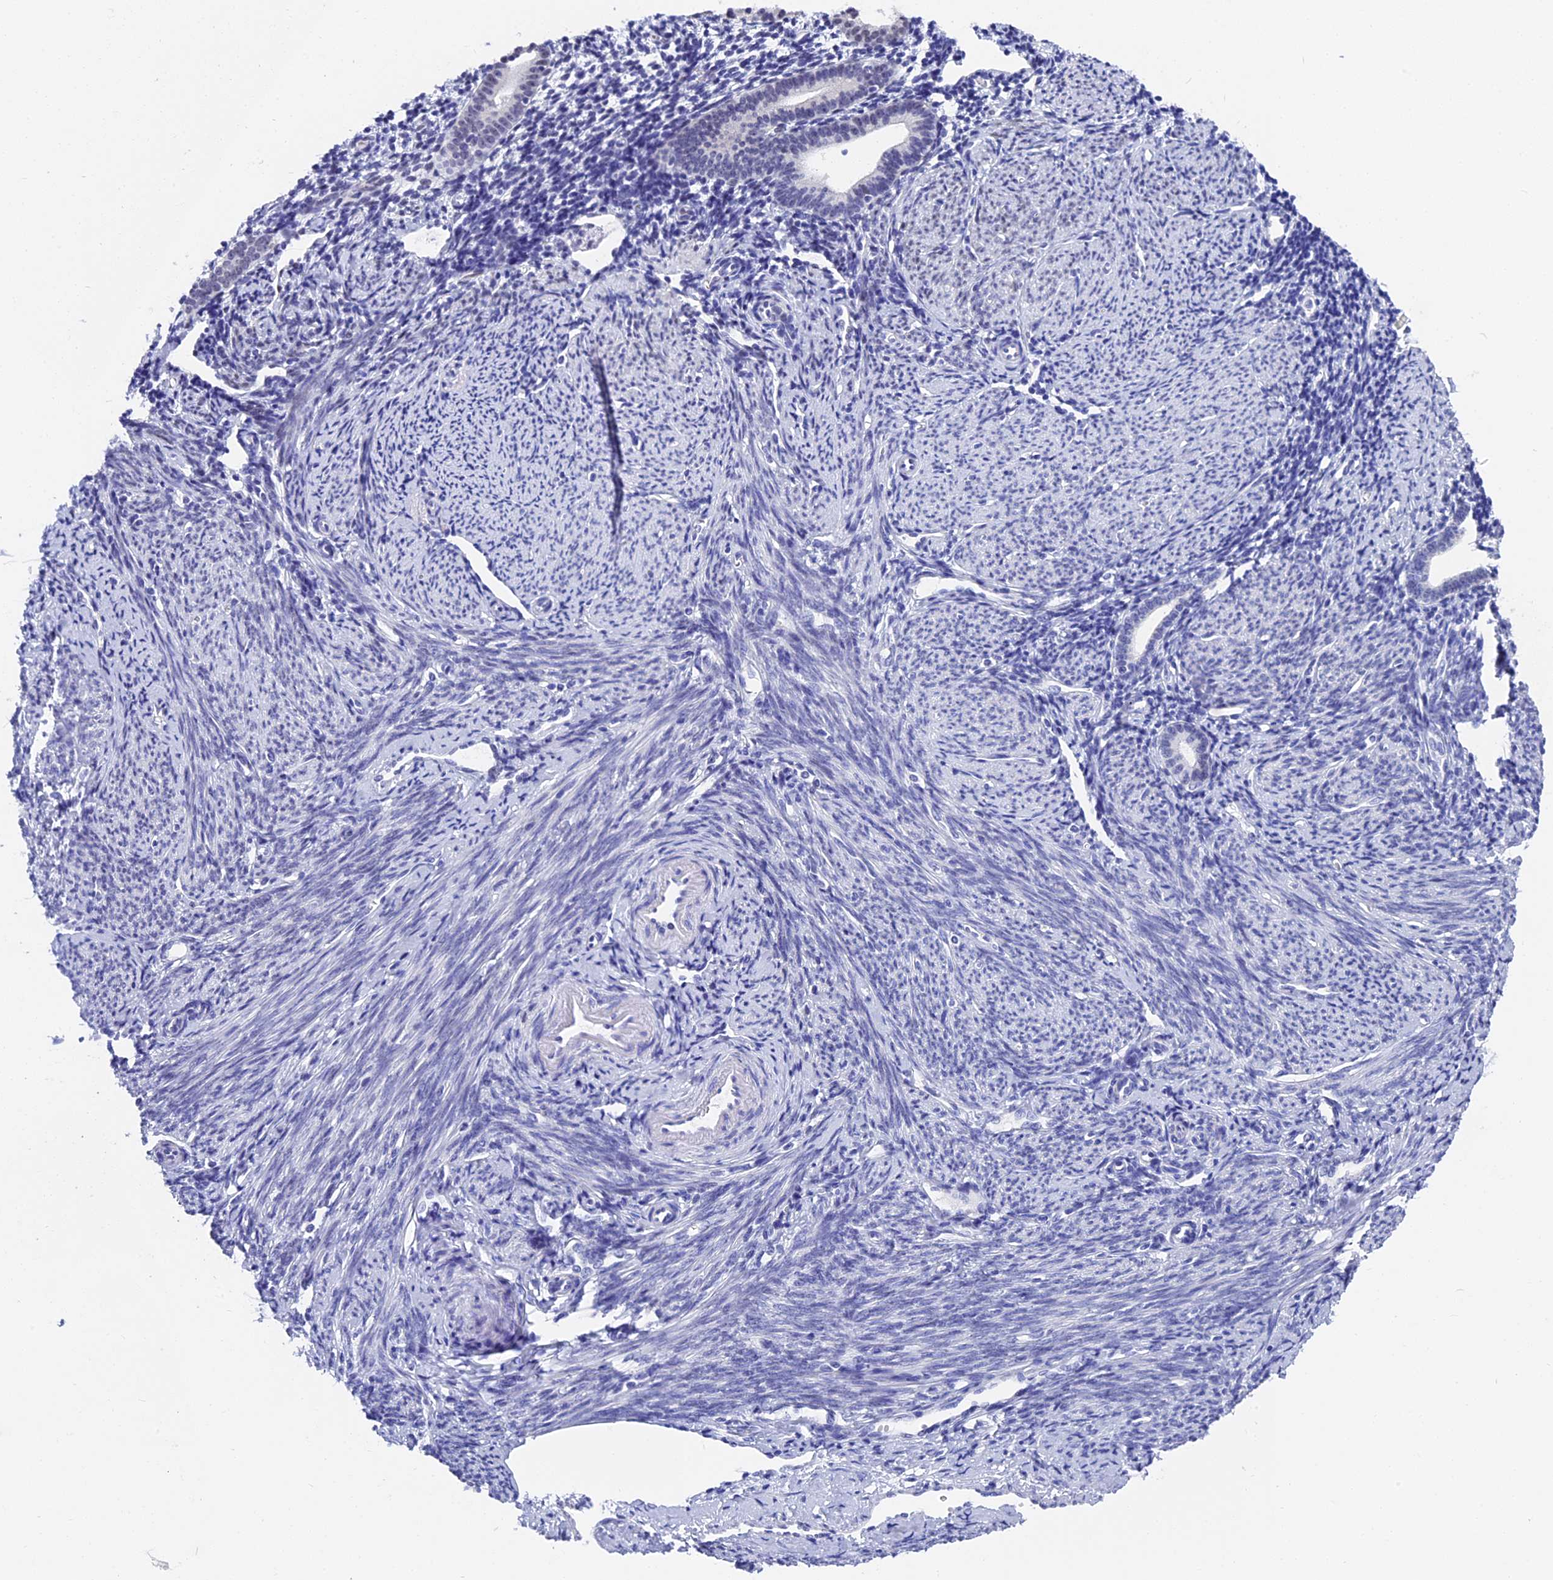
{"staining": {"intensity": "negative", "quantity": "none", "location": "none"}, "tissue": "endometrium", "cell_type": "Cells in endometrial stroma", "image_type": "normal", "snomed": [{"axis": "morphology", "description": "Normal tissue, NOS"}, {"axis": "topography", "description": "Endometrium"}], "caption": "Immunohistochemistry (IHC) image of benign endometrium stained for a protein (brown), which shows no staining in cells in endometrial stroma.", "gene": "VPS33B", "patient": {"sex": "female", "age": 56}}